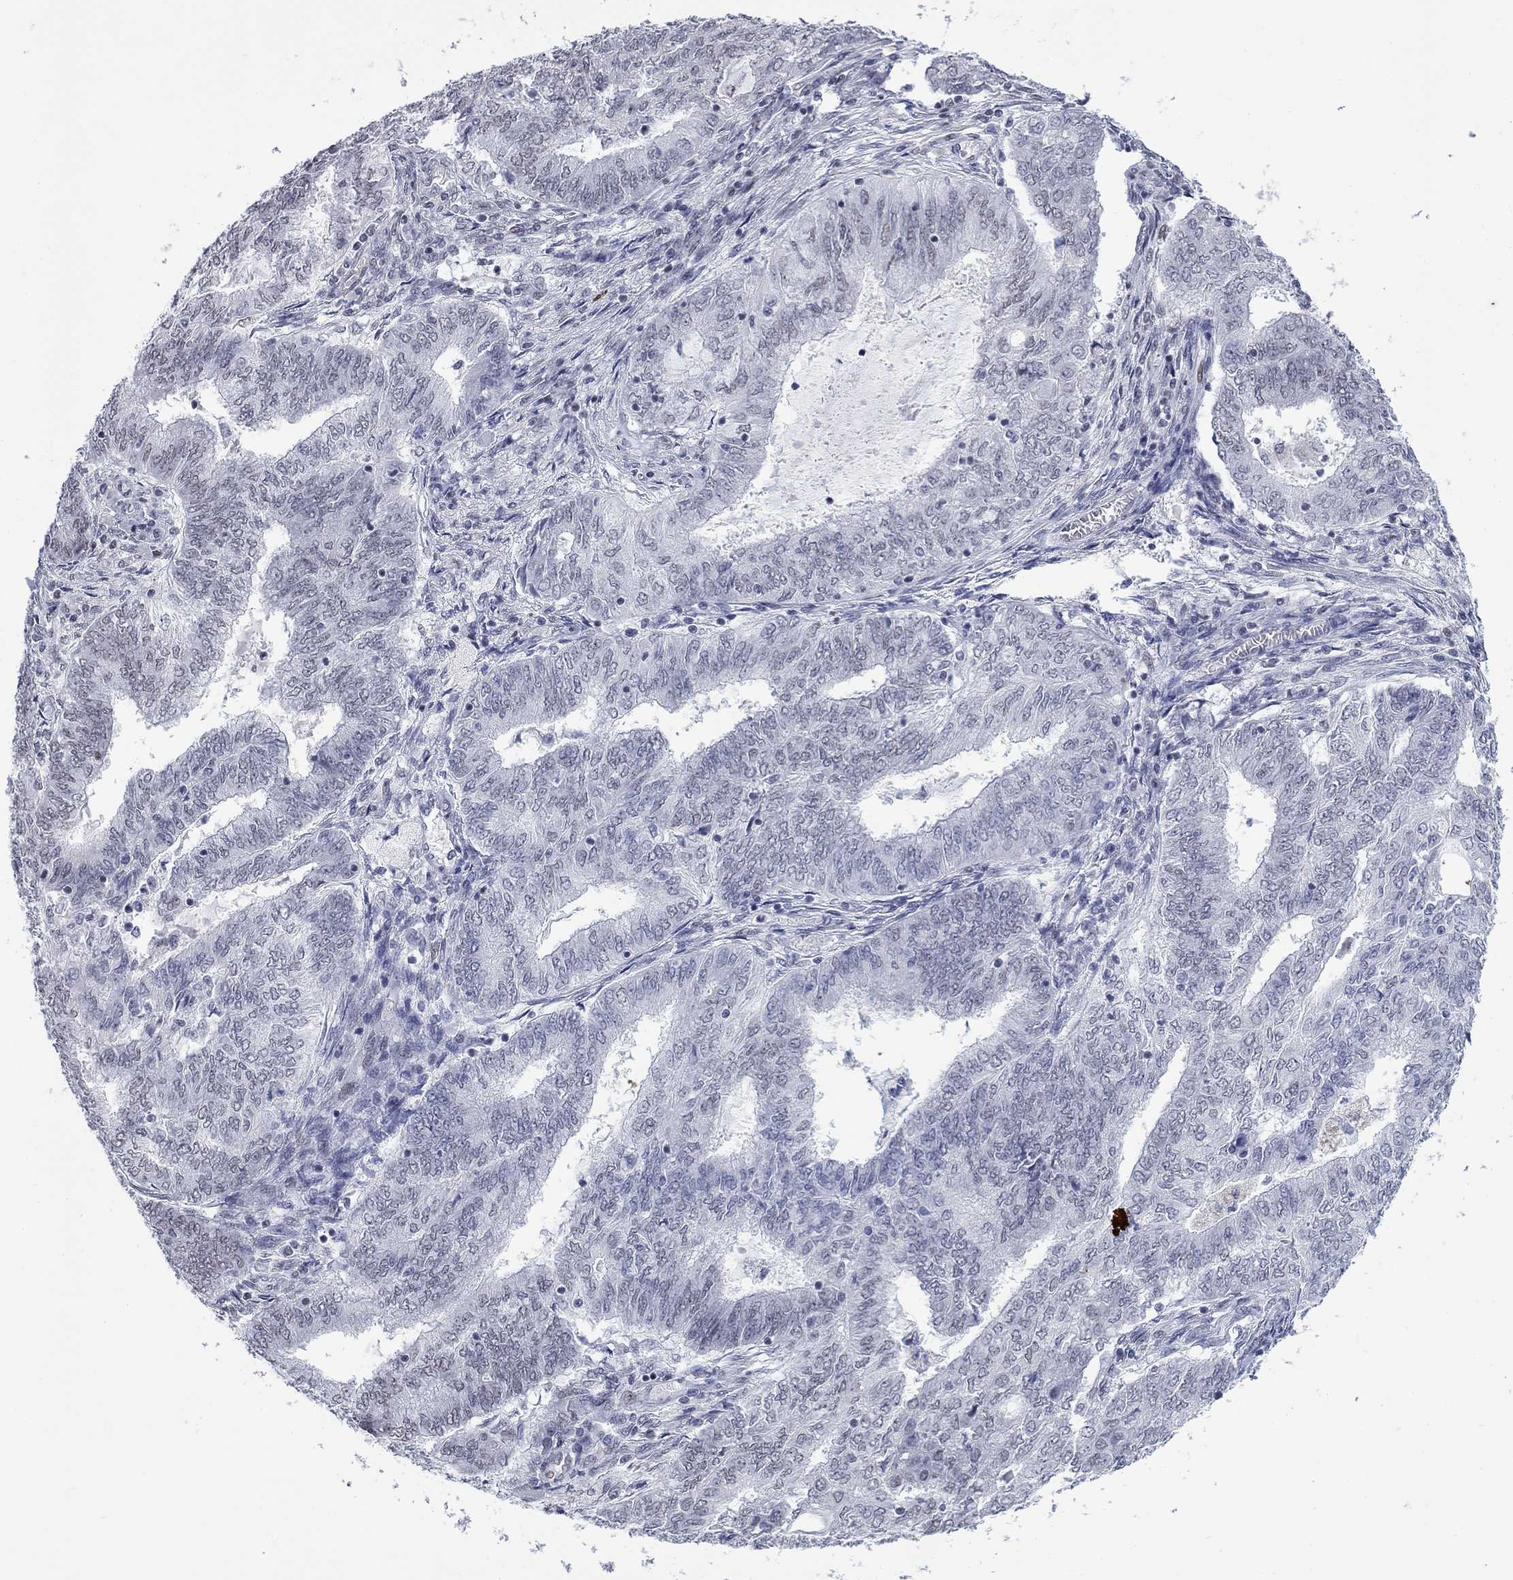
{"staining": {"intensity": "negative", "quantity": "none", "location": "none"}, "tissue": "endometrial cancer", "cell_type": "Tumor cells", "image_type": "cancer", "snomed": [{"axis": "morphology", "description": "Adenocarcinoma, NOS"}, {"axis": "topography", "description": "Endometrium"}], "caption": "Endometrial cancer (adenocarcinoma) stained for a protein using immunohistochemistry (IHC) shows no expression tumor cells.", "gene": "NPAS3", "patient": {"sex": "female", "age": 62}}